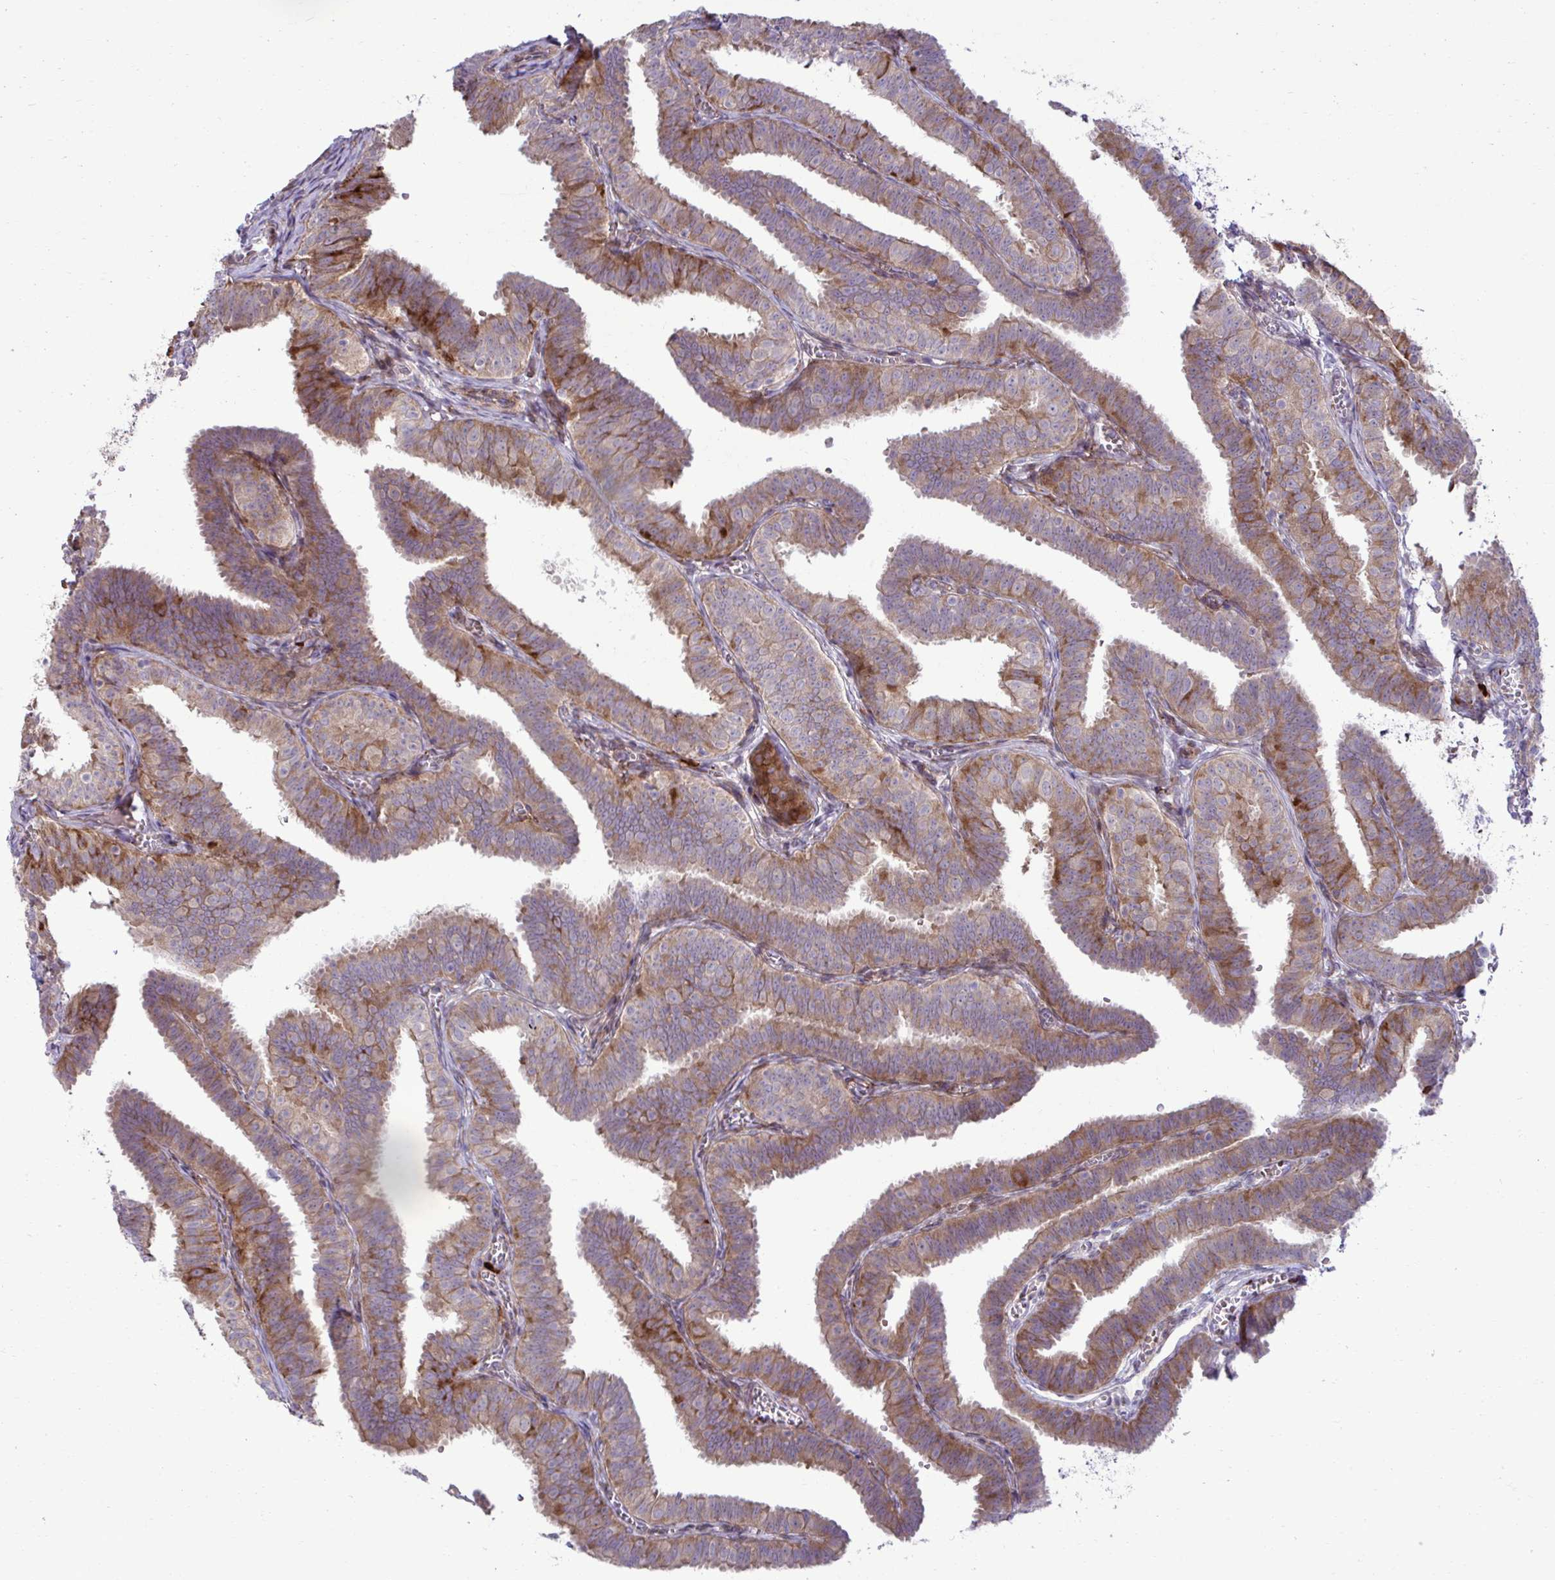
{"staining": {"intensity": "moderate", "quantity": ">75%", "location": "cytoplasmic/membranous"}, "tissue": "fallopian tube", "cell_type": "Glandular cells", "image_type": "normal", "snomed": [{"axis": "morphology", "description": "Normal tissue, NOS"}, {"axis": "topography", "description": "Fallopian tube"}], "caption": "The histopathology image displays immunohistochemical staining of unremarkable fallopian tube. There is moderate cytoplasmic/membranous staining is seen in approximately >75% of glandular cells.", "gene": "LIMS1", "patient": {"sex": "female", "age": 25}}